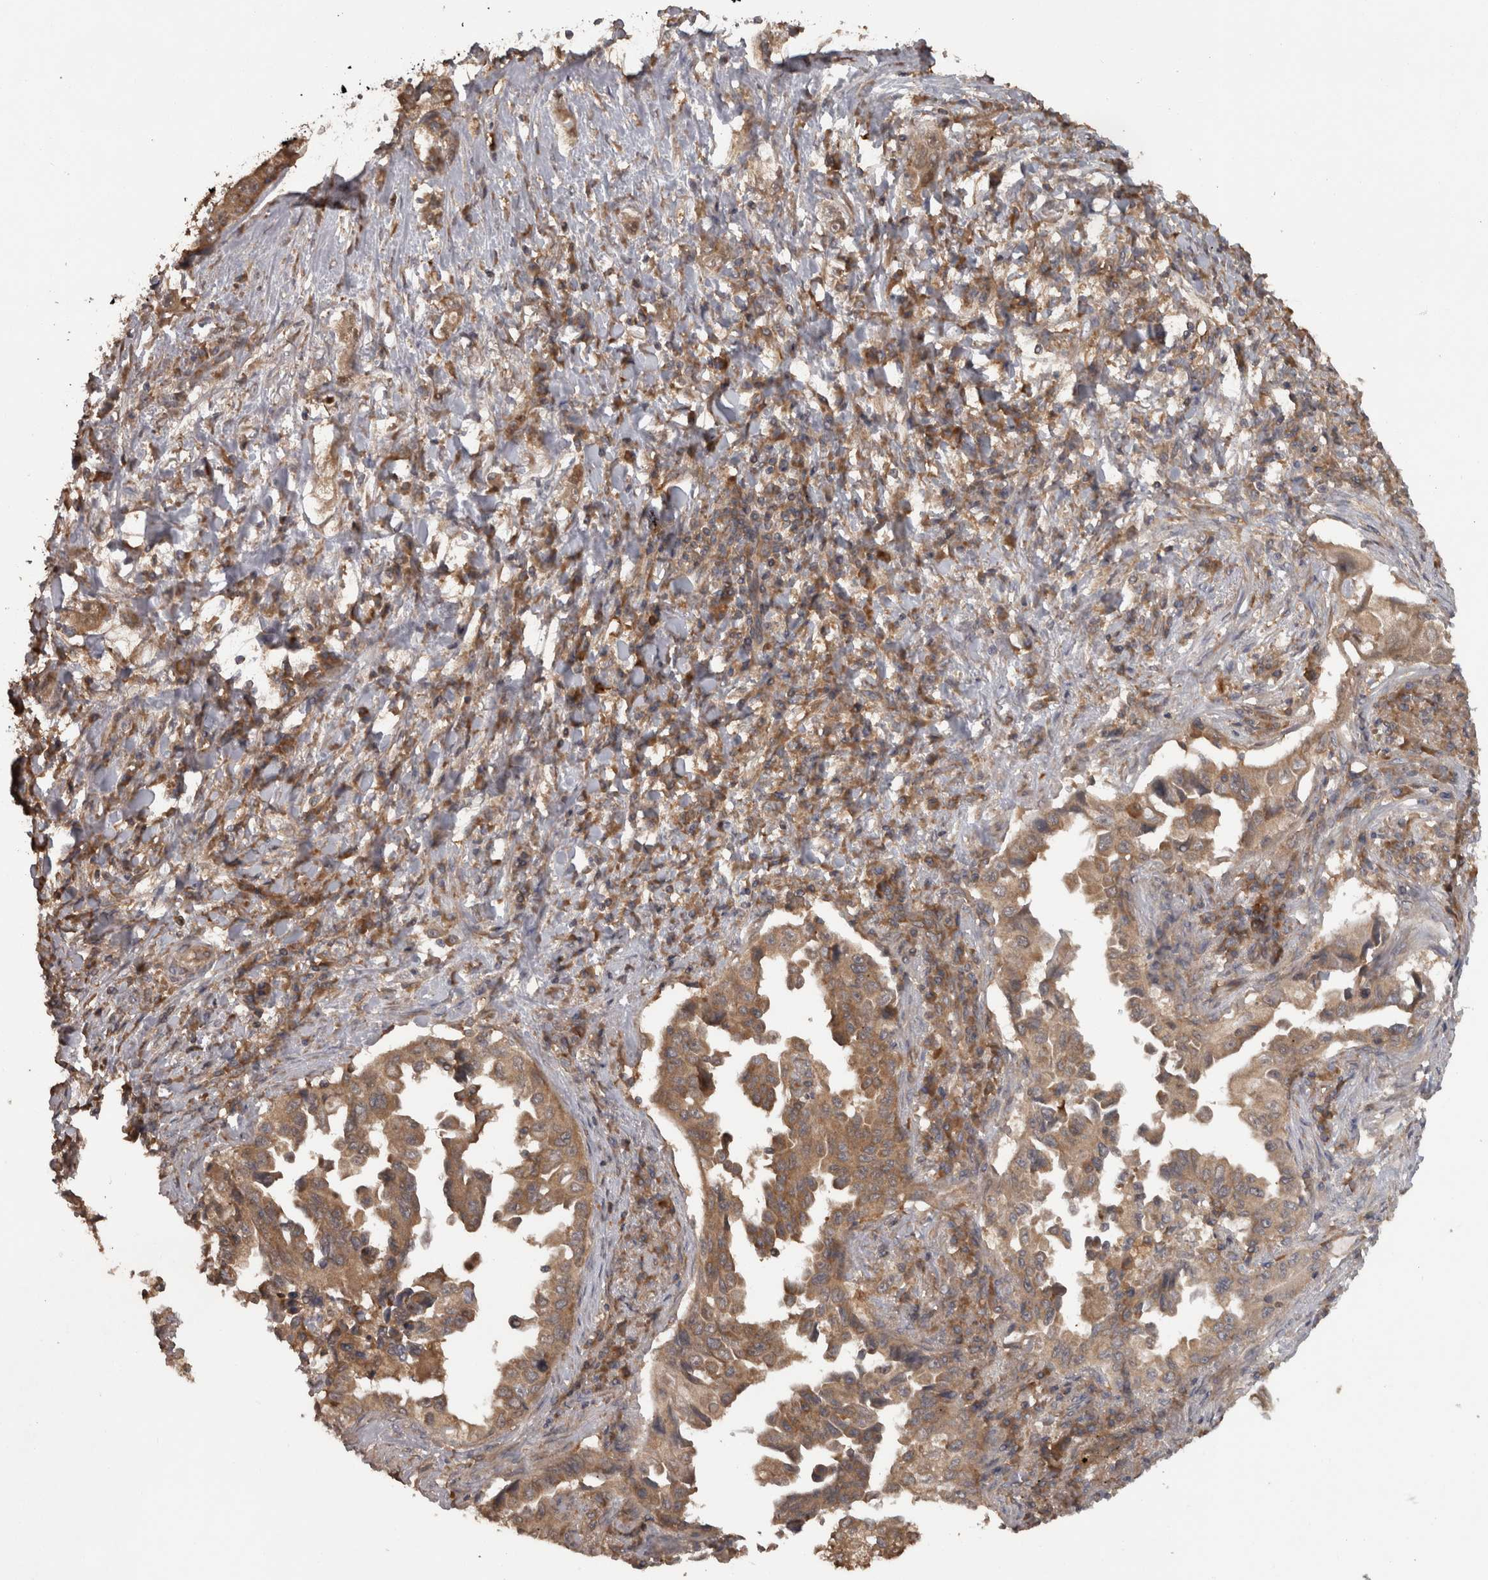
{"staining": {"intensity": "moderate", "quantity": ">75%", "location": "cytoplasmic/membranous"}, "tissue": "lung cancer", "cell_type": "Tumor cells", "image_type": "cancer", "snomed": [{"axis": "morphology", "description": "Adenocarcinoma, NOS"}, {"axis": "topography", "description": "Lung"}], "caption": "Lung adenocarcinoma stained for a protein demonstrates moderate cytoplasmic/membranous positivity in tumor cells.", "gene": "MICU3", "patient": {"sex": "female", "age": 51}}